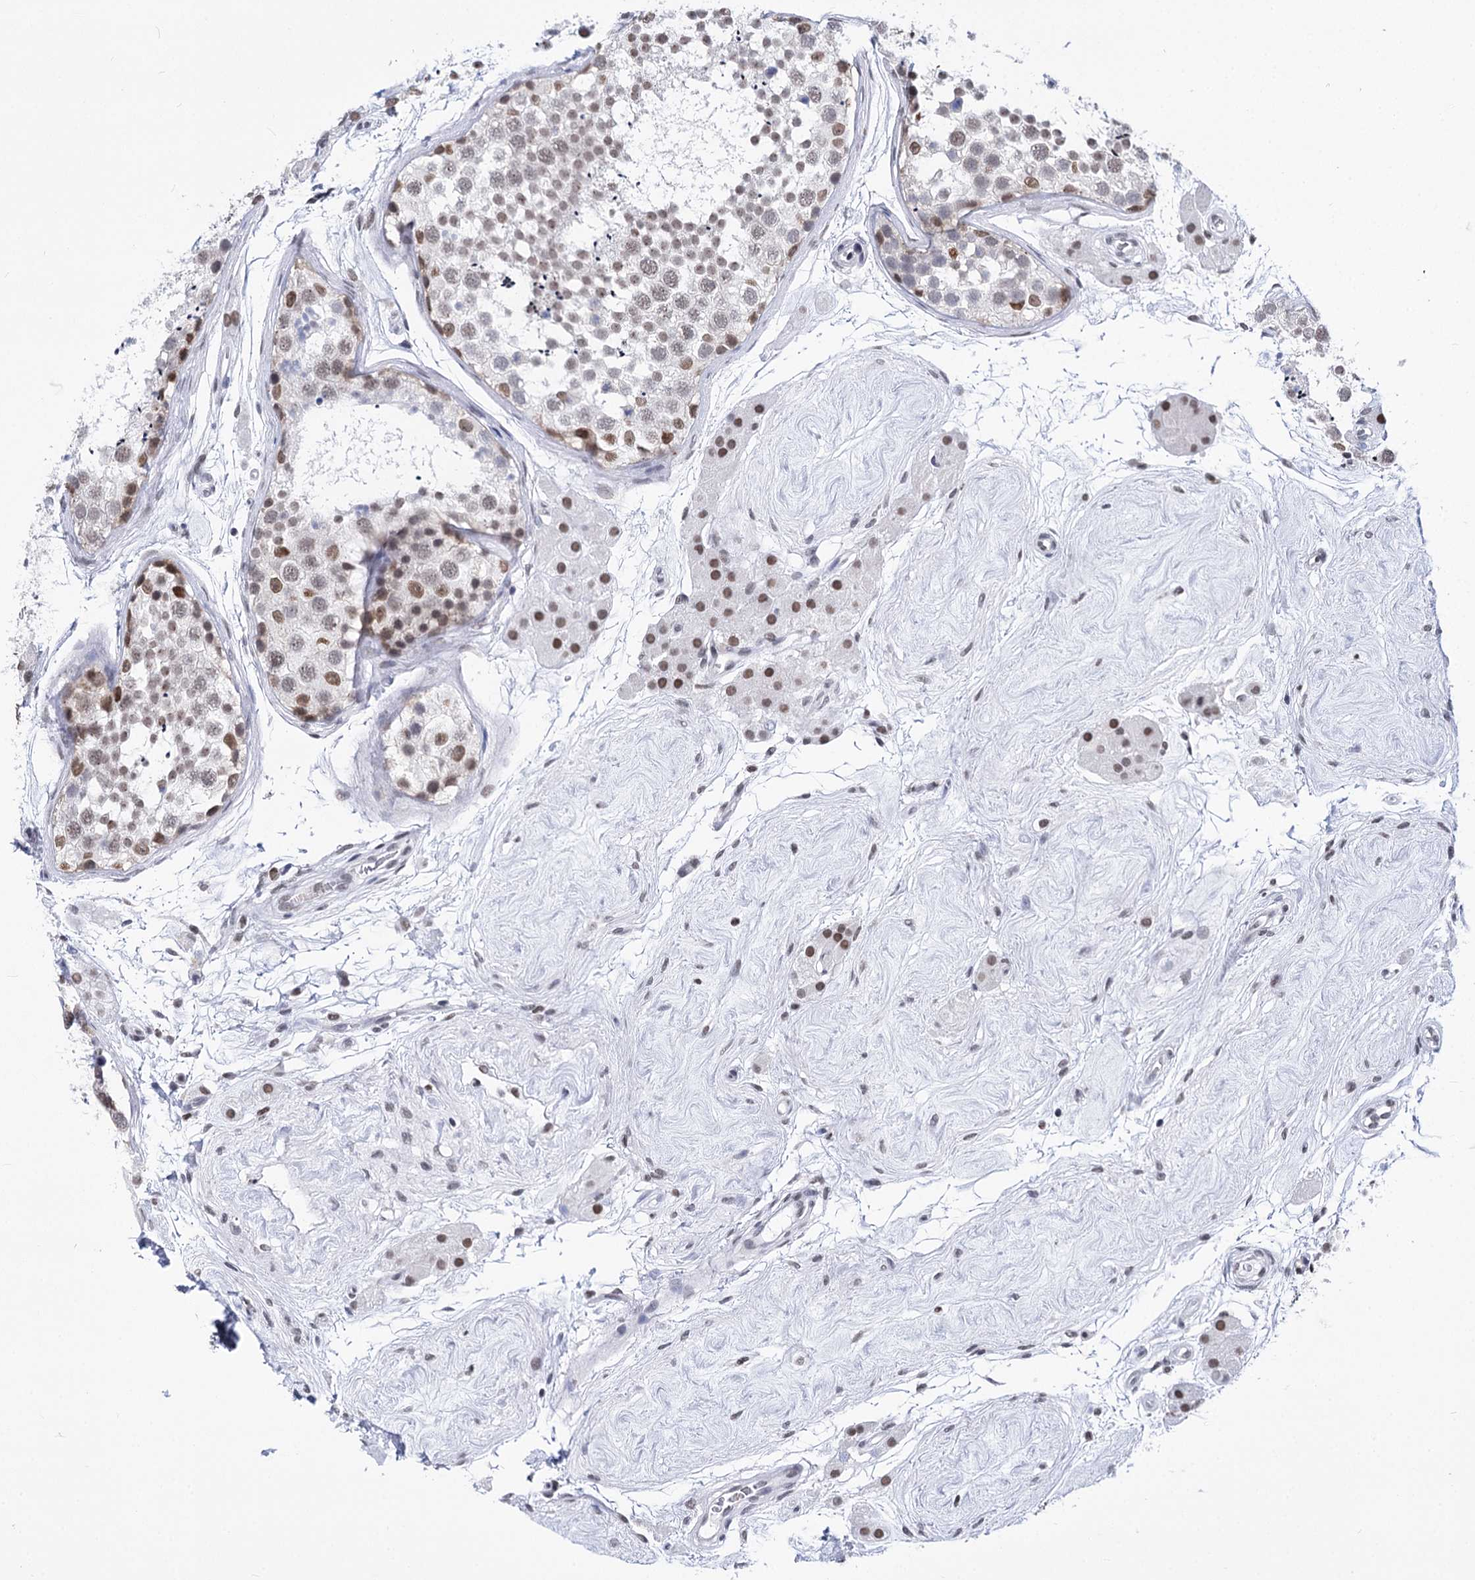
{"staining": {"intensity": "moderate", "quantity": "25%-75%", "location": "nuclear"}, "tissue": "testis", "cell_type": "Cells in seminiferous ducts", "image_type": "normal", "snomed": [{"axis": "morphology", "description": "Normal tissue, NOS"}, {"axis": "topography", "description": "Testis"}], "caption": "IHC of benign human testis demonstrates medium levels of moderate nuclear expression in about 25%-75% of cells in seminiferous ducts.", "gene": "POU4F3", "patient": {"sex": "male", "age": 56}}